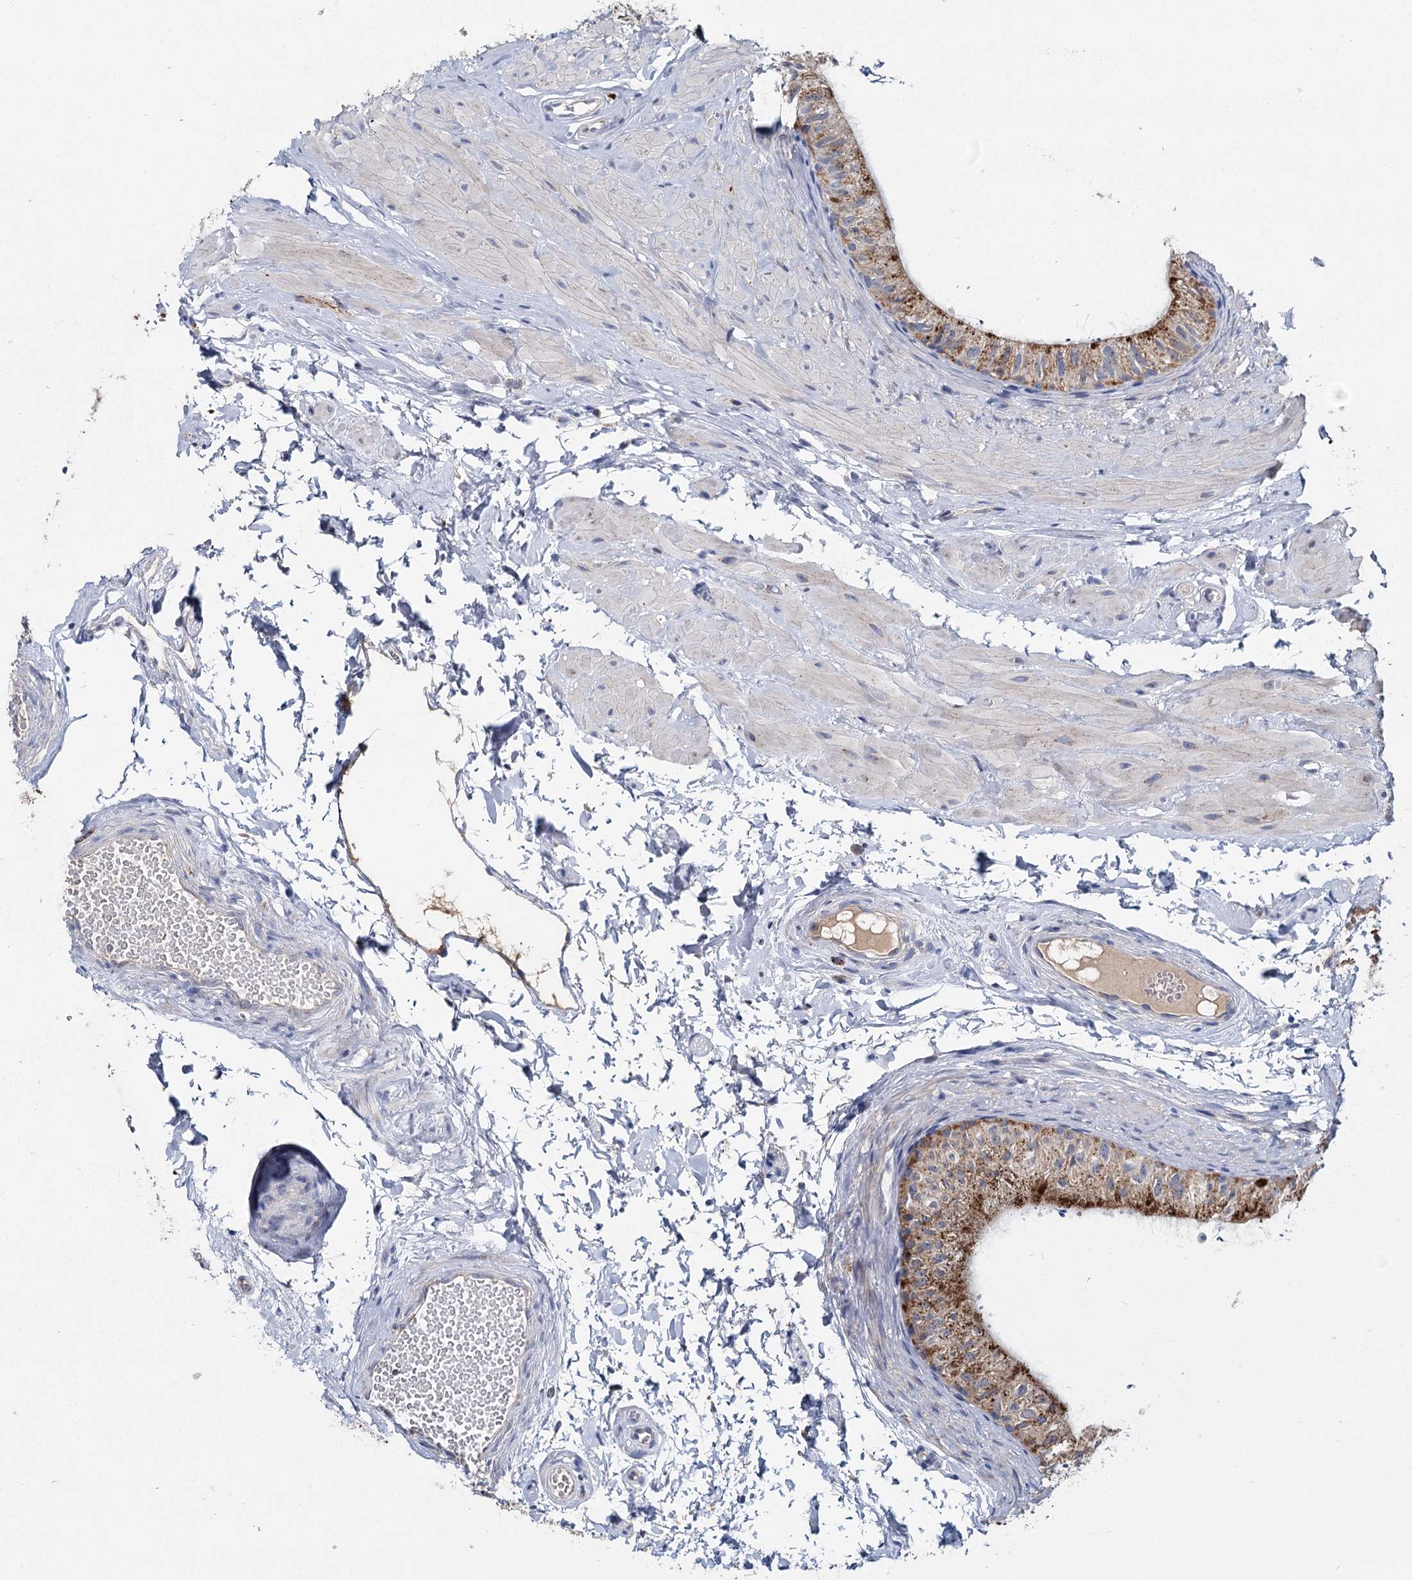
{"staining": {"intensity": "strong", "quantity": ">75%", "location": "cytoplasmic/membranous"}, "tissue": "epididymis", "cell_type": "Glandular cells", "image_type": "normal", "snomed": [{"axis": "morphology", "description": "Normal tissue, NOS"}, {"axis": "topography", "description": "Epididymis"}], "caption": "Approximately >75% of glandular cells in benign human epididymis show strong cytoplasmic/membranous protein expression as visualized by brown immunohistochemical staining.", "gene": "ANKRD16", "patient": {"sex": "male", "age": 50}}